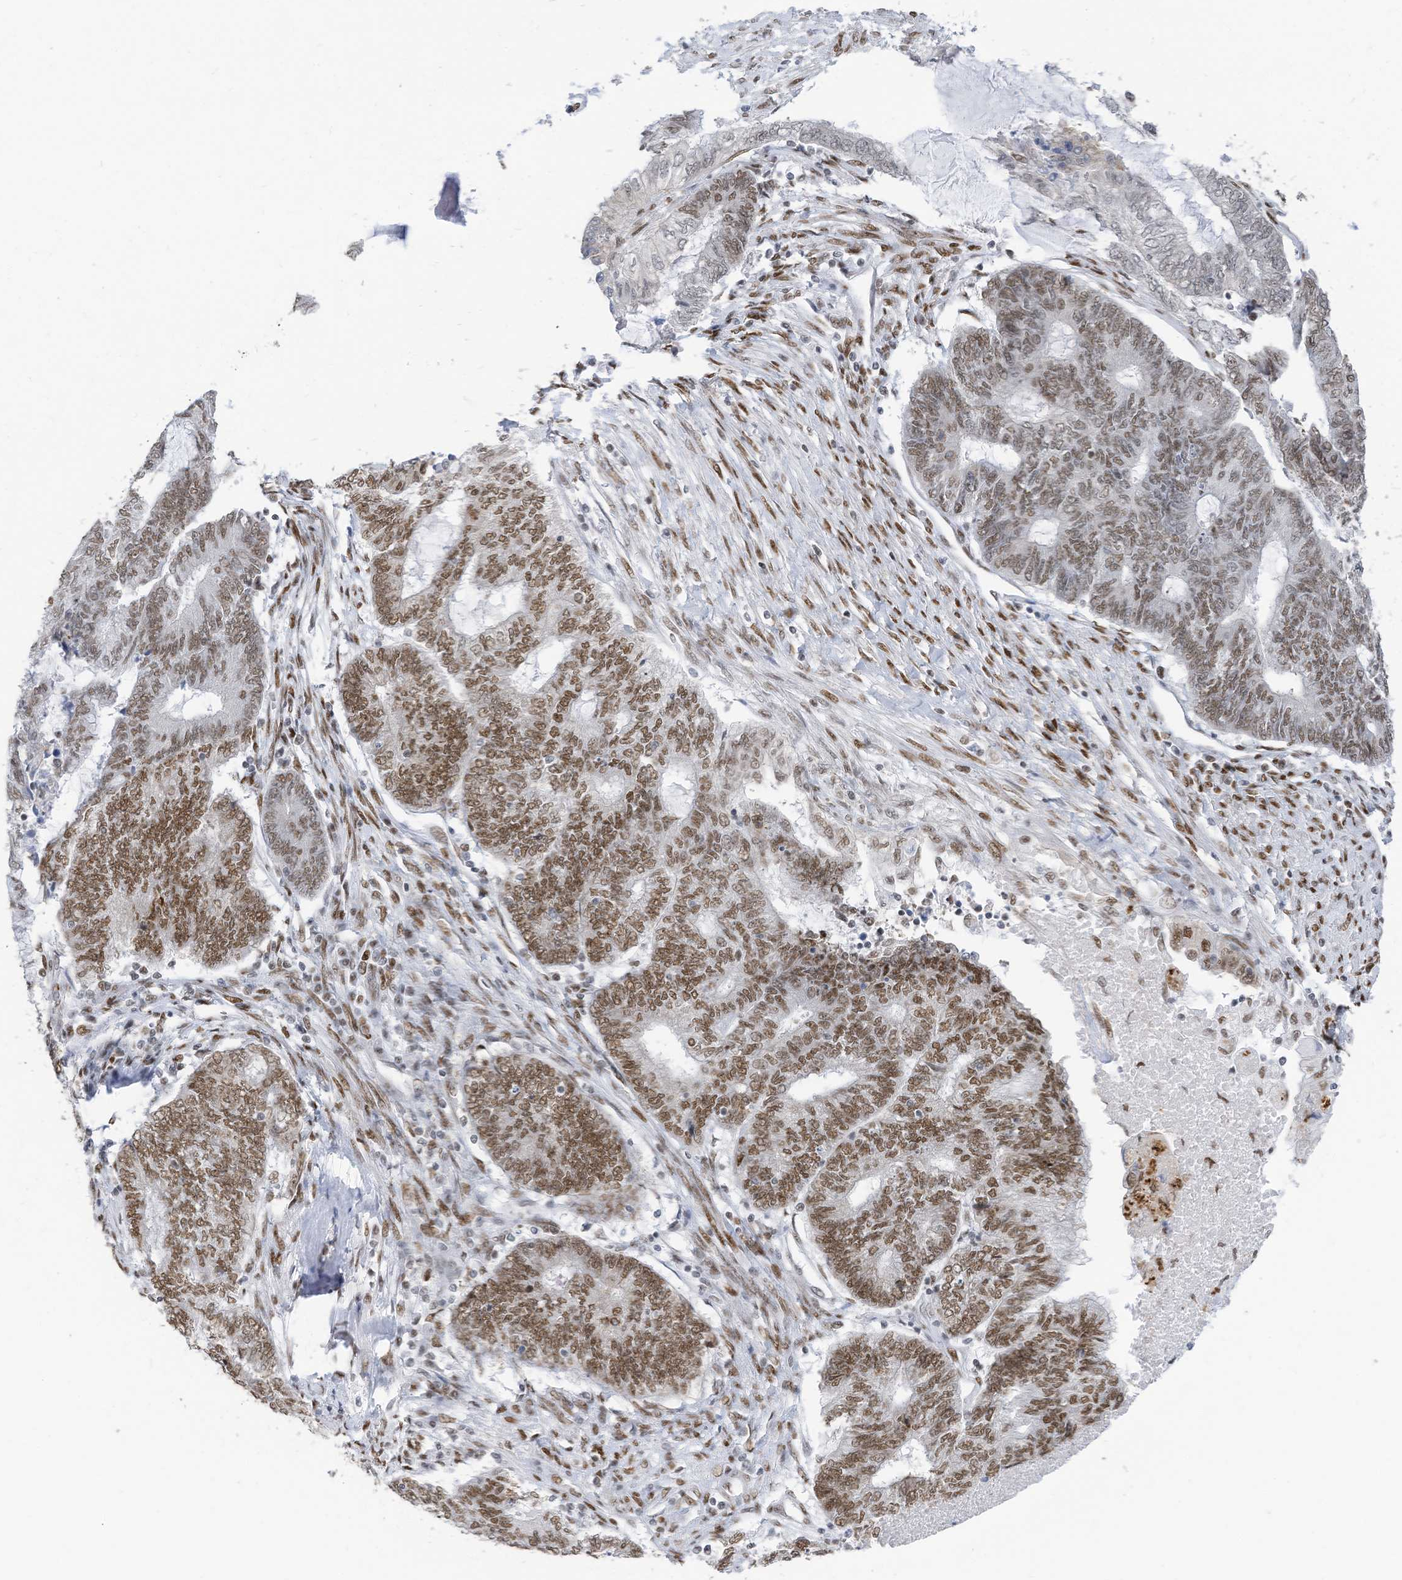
{"staining": {"intensity": "moderate", "quantity": "25%-75%", "location": "nuclear"}, "tissue": "endometrial cancer", "cell_type": "Tumor cells", "image_type": "cancer", "snomed": [{"axis": "morphology", "description": "Adenocarcinoma, NOS"}, {"axis": "topography", "description": "Uterus"}, {"axis": "topography", "description": "Endometrium"}], "caption": "Endometrial cancer stained with DAB (3,3'-diaminobenzidine) immunohistochemistry (IHC) shows medium levels of moderate nuclear expression in approximately 25%-75% of tumor cells. (DAB IHC with brightfield microscopy, high magnification).", "gene": "KHSRP", "patient": {"sex": "female", "age": 70}}